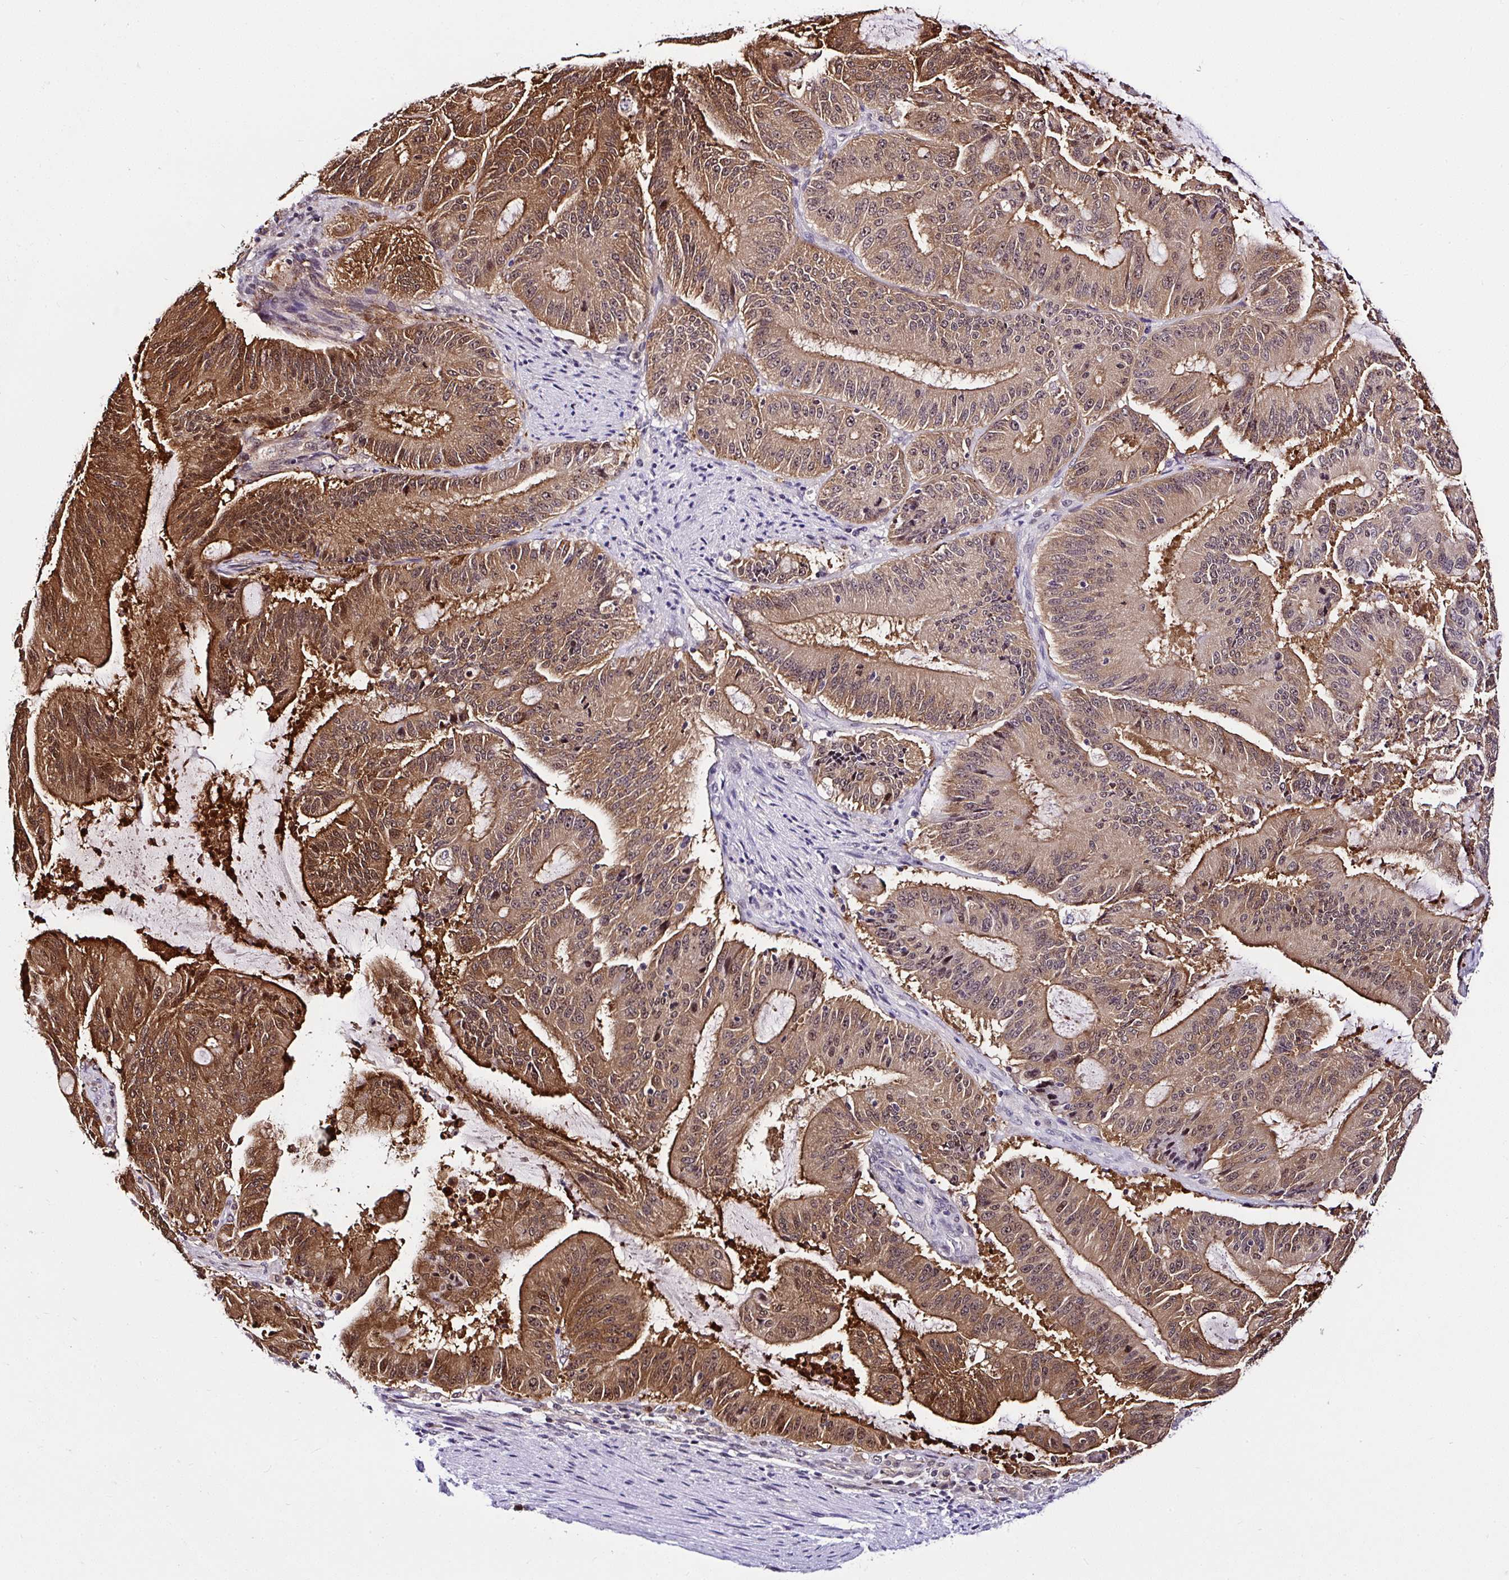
{"staining": {"intensity": "moderate", "quantity": ">75%", "location": "cytoplasmic/membranous"}, "tissue": "liver cancer", "cell_type": "Tumor cells", "image_type": "cancer", "snomed": [{"axis": "morphology", "description": "Normal tissue, NOS"}, {"axis": "morphology", "description": "Cholangiocarcinoma"}, {"axis": "topography", "description": "Liver"}, {"axis": "topography", "description": "Peripheral nerve tissue"}], "caption": "Cholangiocarcinoma (liver) stained with a protein marker exhibits moderate staining in tumor cells.", "gene": "PIN4", "patient": {"sex": "female", "age": 73}}